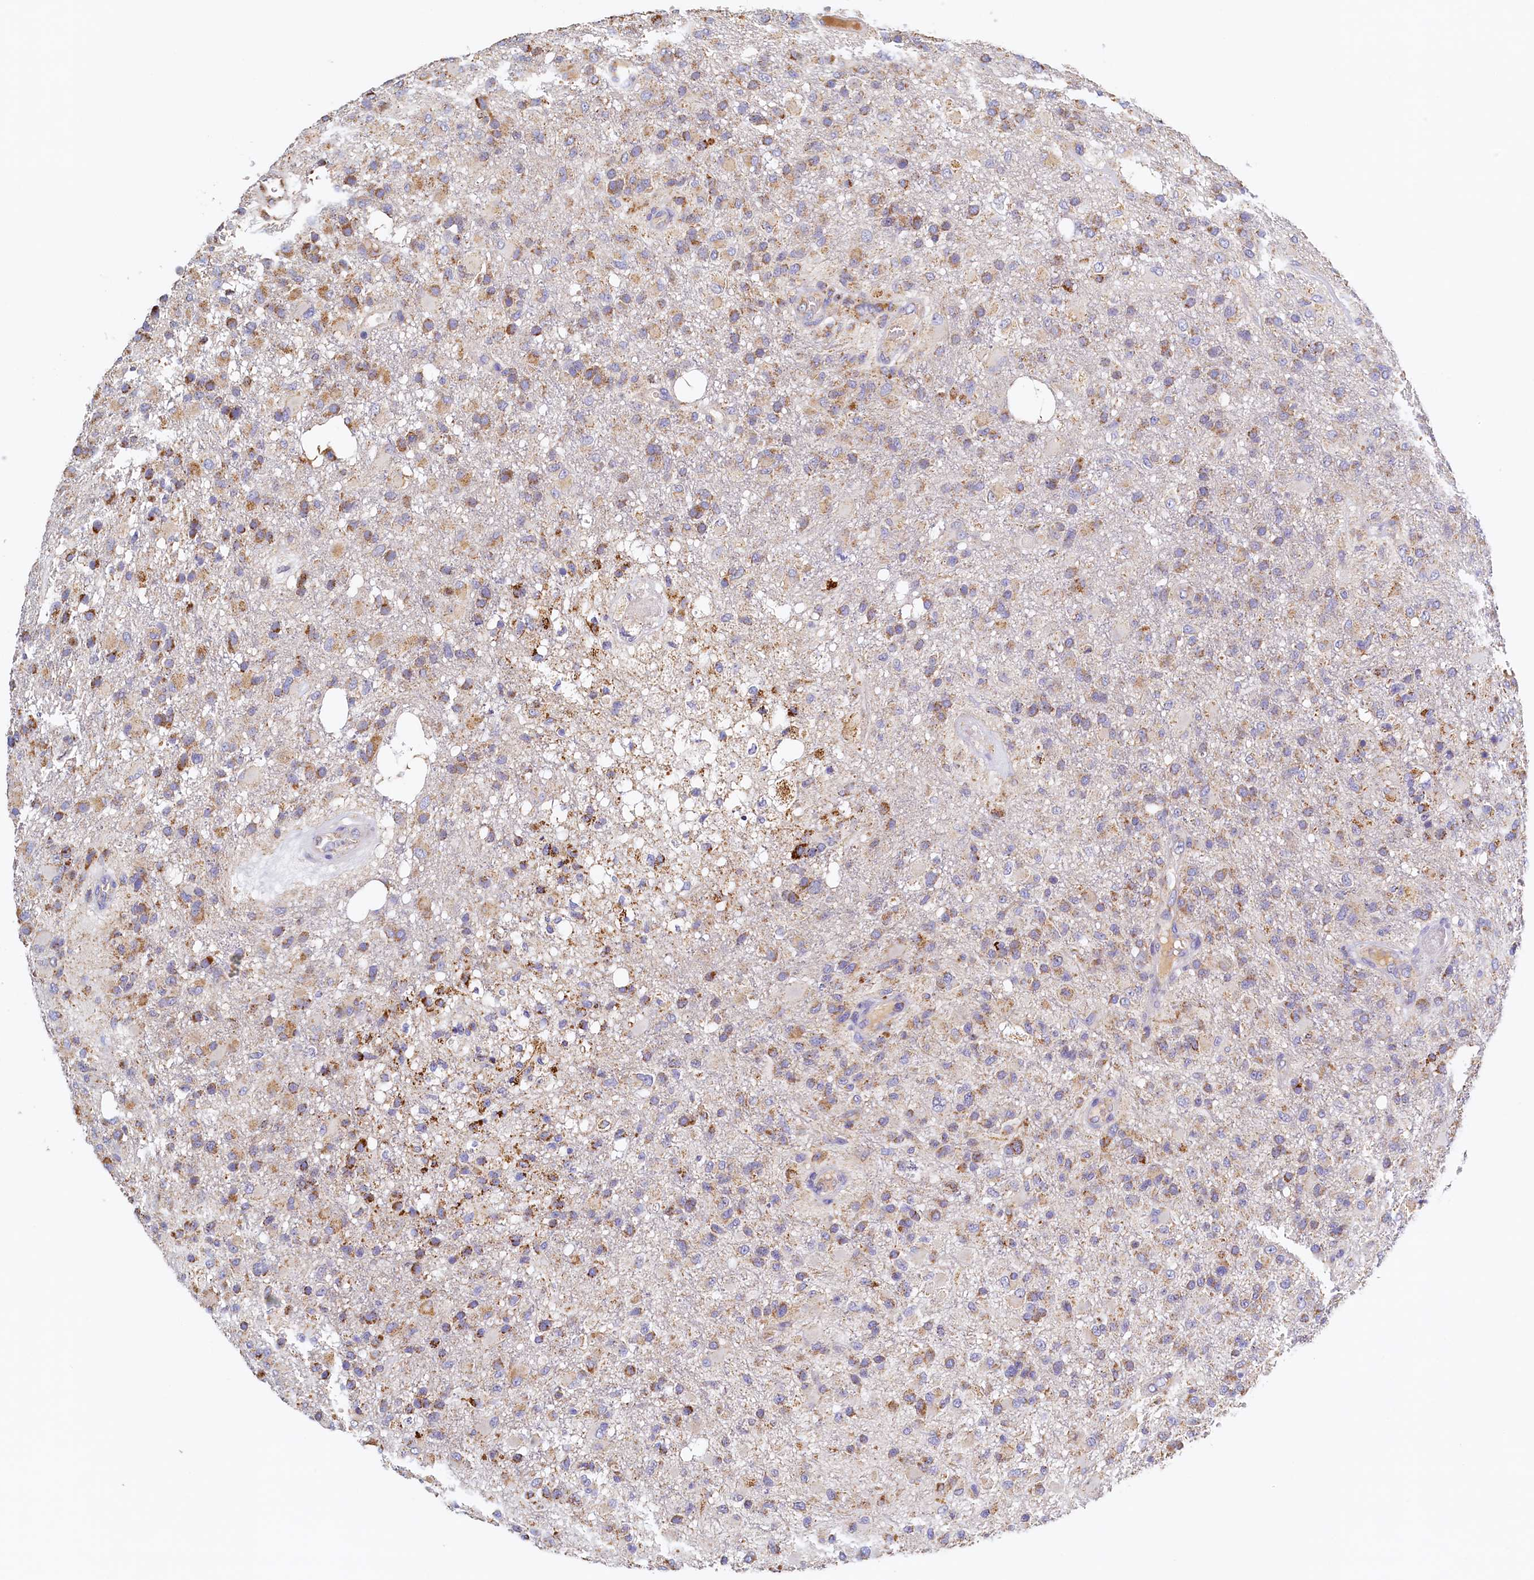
{"staining": {"intensity": "moderate", "quantity": ">75%", "location": "cytoplasmic/membranous"}, "tissue": "glioma", "cell_type": "Tumor cells", "image_type": "cancer", "snomed": [{"axis": "morphology", "description": "Glioma, malignant, High grade"}, {"axis": "topography", "description": "Brain"}], "caption": "This is a micrograph of immunohistochemistry staining of malignant glioma (high-grade), which shows moderate staining in the cytoplasmic/membranous of tumor cells.", "gene": "POC1A", "patient": {"sex": "female", "age": 74}}